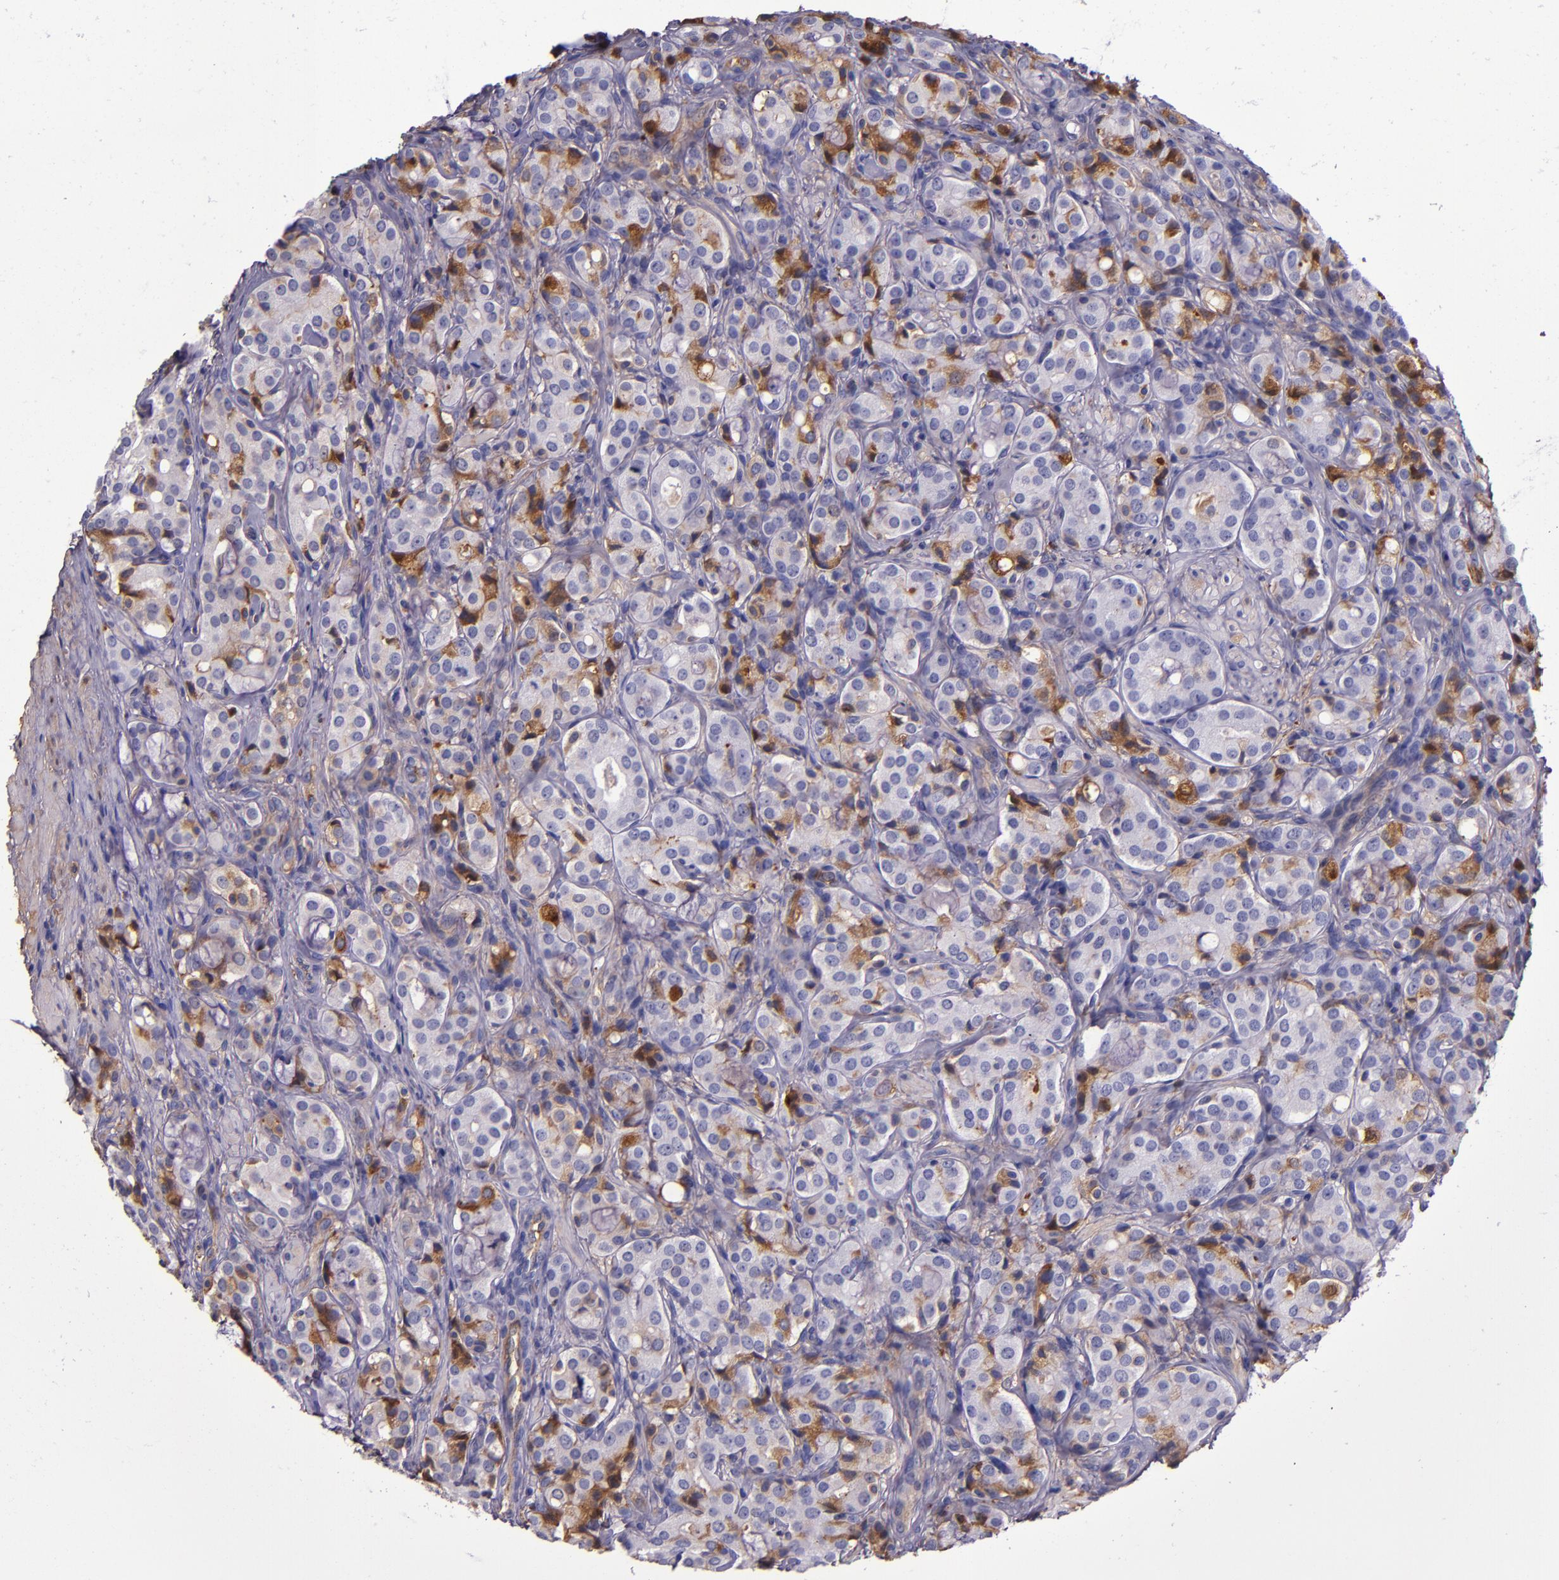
{"staining": {"intensity": "moderate", "quantity": "25%-75%", "location": "cytoplasmic/membranous"}, "tissue": "prostate cancer", "cell_type": "Tumor cells", "image_type": "cancer", "snomed": [{"axis": "morphology", "description": "Adenocarcinoma, High grade"}, {"axis": "topography", "description": "Prostate"}], "caption": "IHC (DAB (3,3'-diaminobenzidine)) staining of human prostate cancer (high-grade adenocarcinoma) displays moderate cytoplasmic/membranous protein positivity in approximately 25%-75% of tumor cells. The protein of interest is shown in brown color, while the nuclei are stained blue.", "gene": "CLEC3B", "patient": {"sex": "male", "age": 72}}